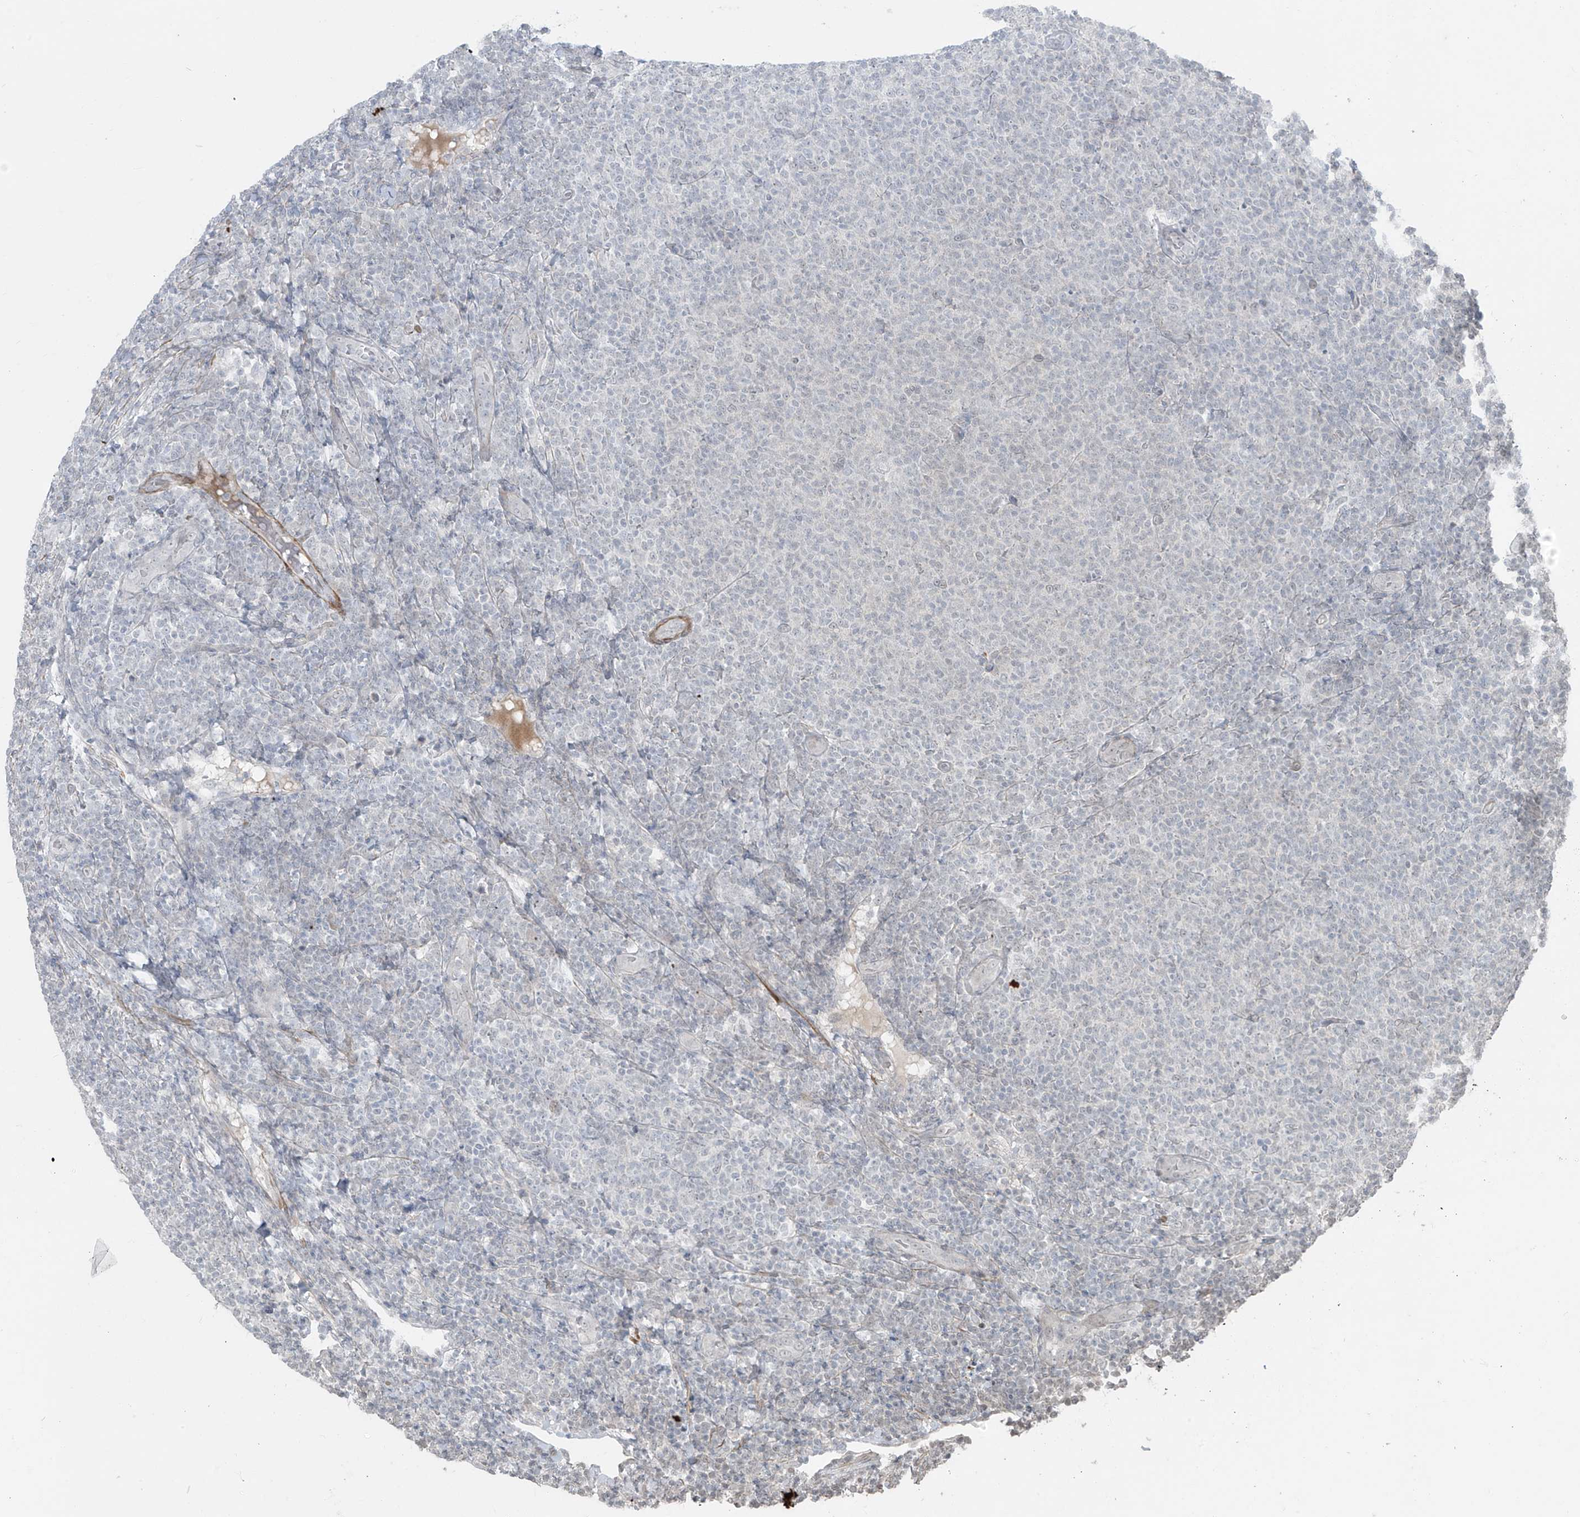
{"staining": {"intensity": "negative", "quantity": "none", "location": "none"}, "tissue": "lymphoma", "cell_type": "Tumor cells", "image_type": "cancer", "snomed": [{"axis": "morphology", "description": "Malignant lymphoma, non-Hodgkin's type, Low grade"}, {"axis": "topography", "description": "Lymph node"}], "caption": "Protein analysis of low-grade malignant lymphoma, non-Hodgkin's type shows no significant staining in tumor cells. The staining was performed using DAB to visualize the protein expression in brown, while the nuclei were stained in blue with hematoxylin (Magnification: 20x).", "gene": "RASGEF1A", "patient": {"sex": "male", "age": 66}}